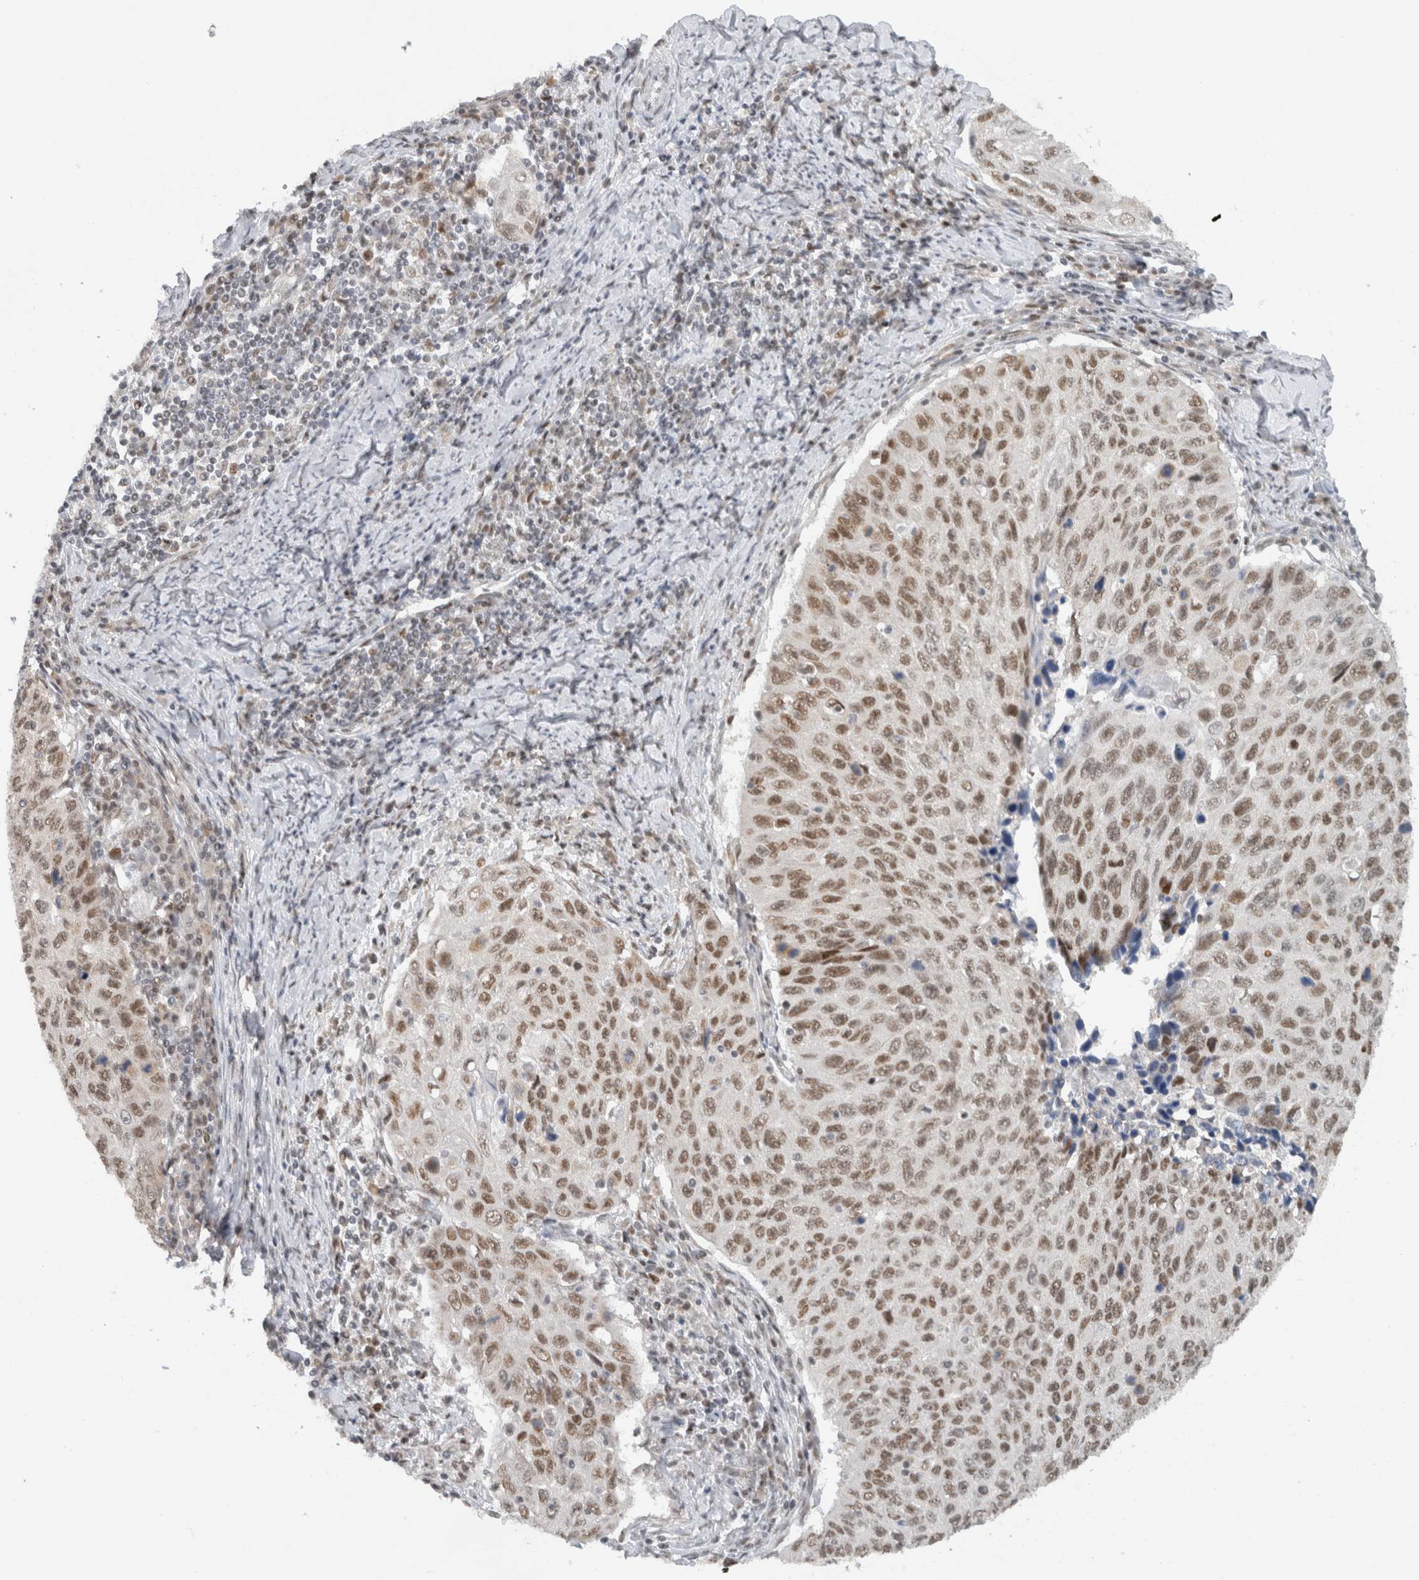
{"staining": {"intensity": "moderate", "quantity": "25%-75%", "location": "nuclear"}, "tissue": "cervical cancer", "cell_type": "Tumor cells", "image_type": "cancer", "snomed": [{"axis": "morphology", "description": "Squamous cell carcinoma, NOS"}, {"axis": "topography", "description": "Cervix"}], "caption": "Immunohistochemical staining of cervical cancer exhibits medium levels of moderate nuclear staining in approximately 25%-75% of tumor cells.", "gene": "HNRNPR", "patient": {"sex": "female", "age": 53}}